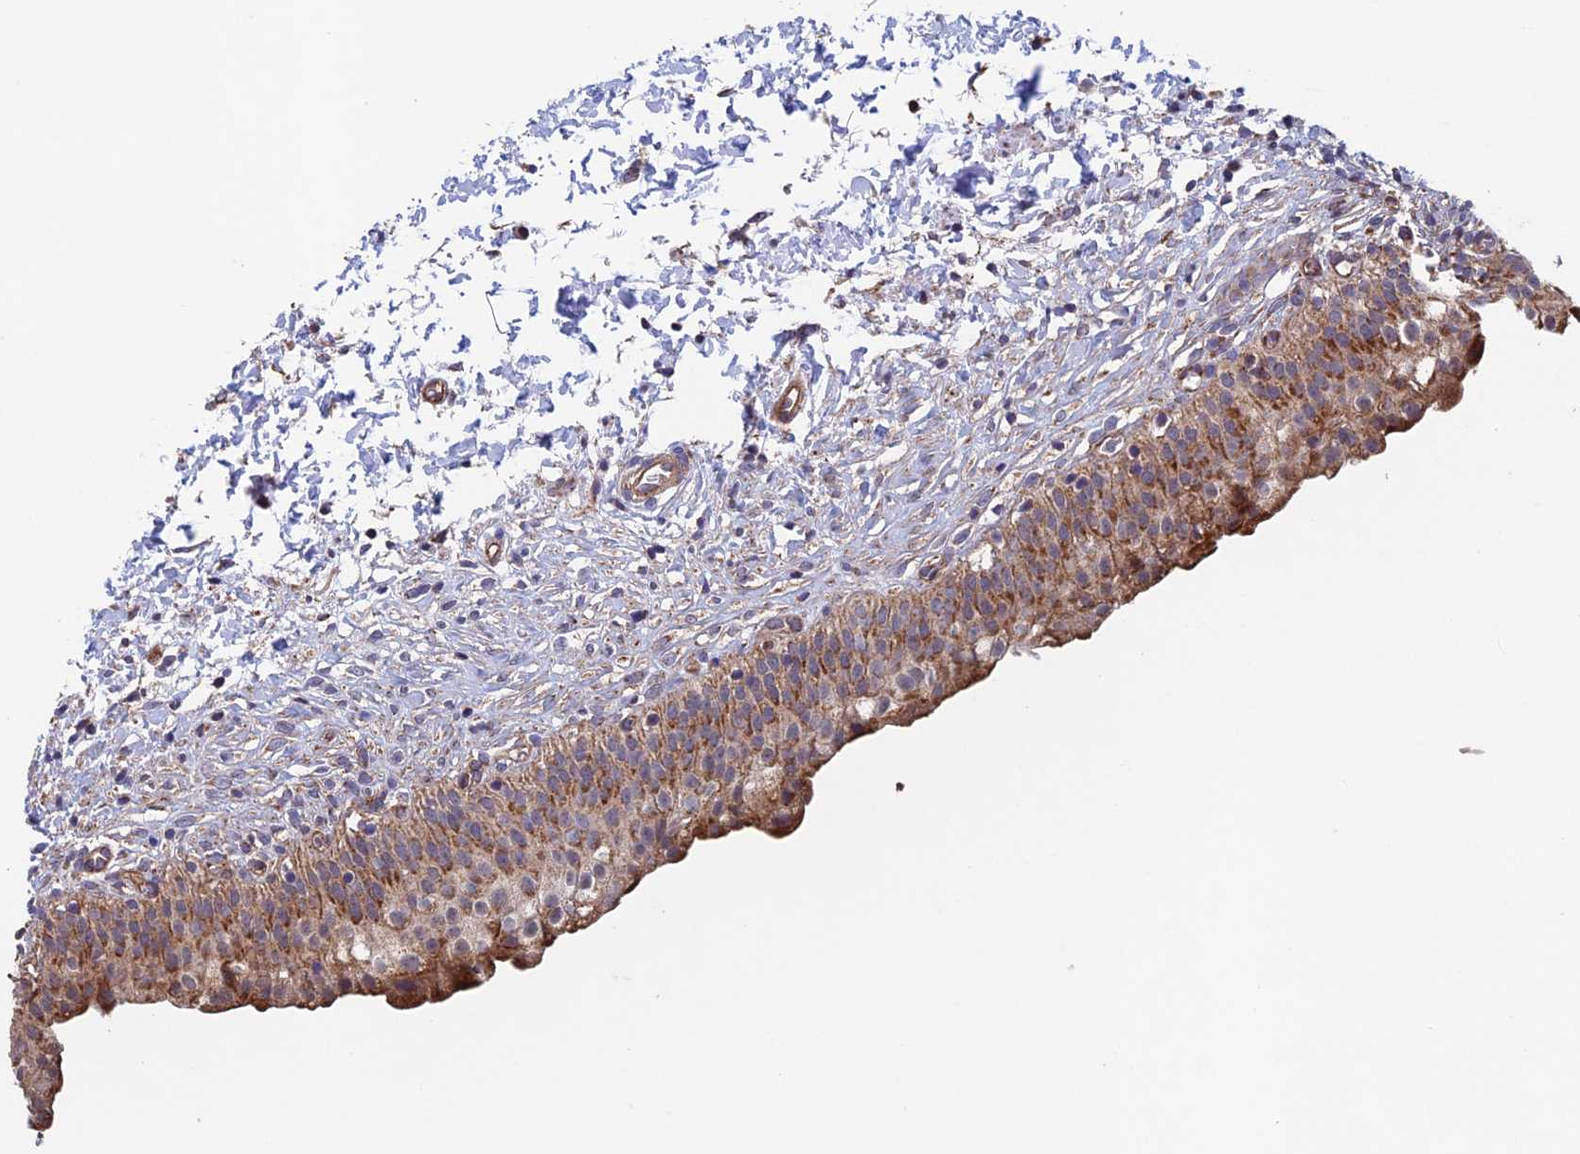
{"staining": {"intensity": "strong", "quantity": ">75%", "location": "cytoplasmic/membranous"}, "tissue": "urinary bladder", "cell_type": "Urothelial cells", "image_type": "normal", "snomed": [{"axis": "morphology", "description": "Normal tissue, NOS"}, {"axis": "topography", "description": "Urinary bladder"}], "caption": "Immunohistochemical staining of unremarkable human urinary bladder displays high levels of strong cytoplasmic/membranous expression in about >75% of urothelial cells.", "gene": "MRPL1", "patient": {"sex": "male", "age": 55}}